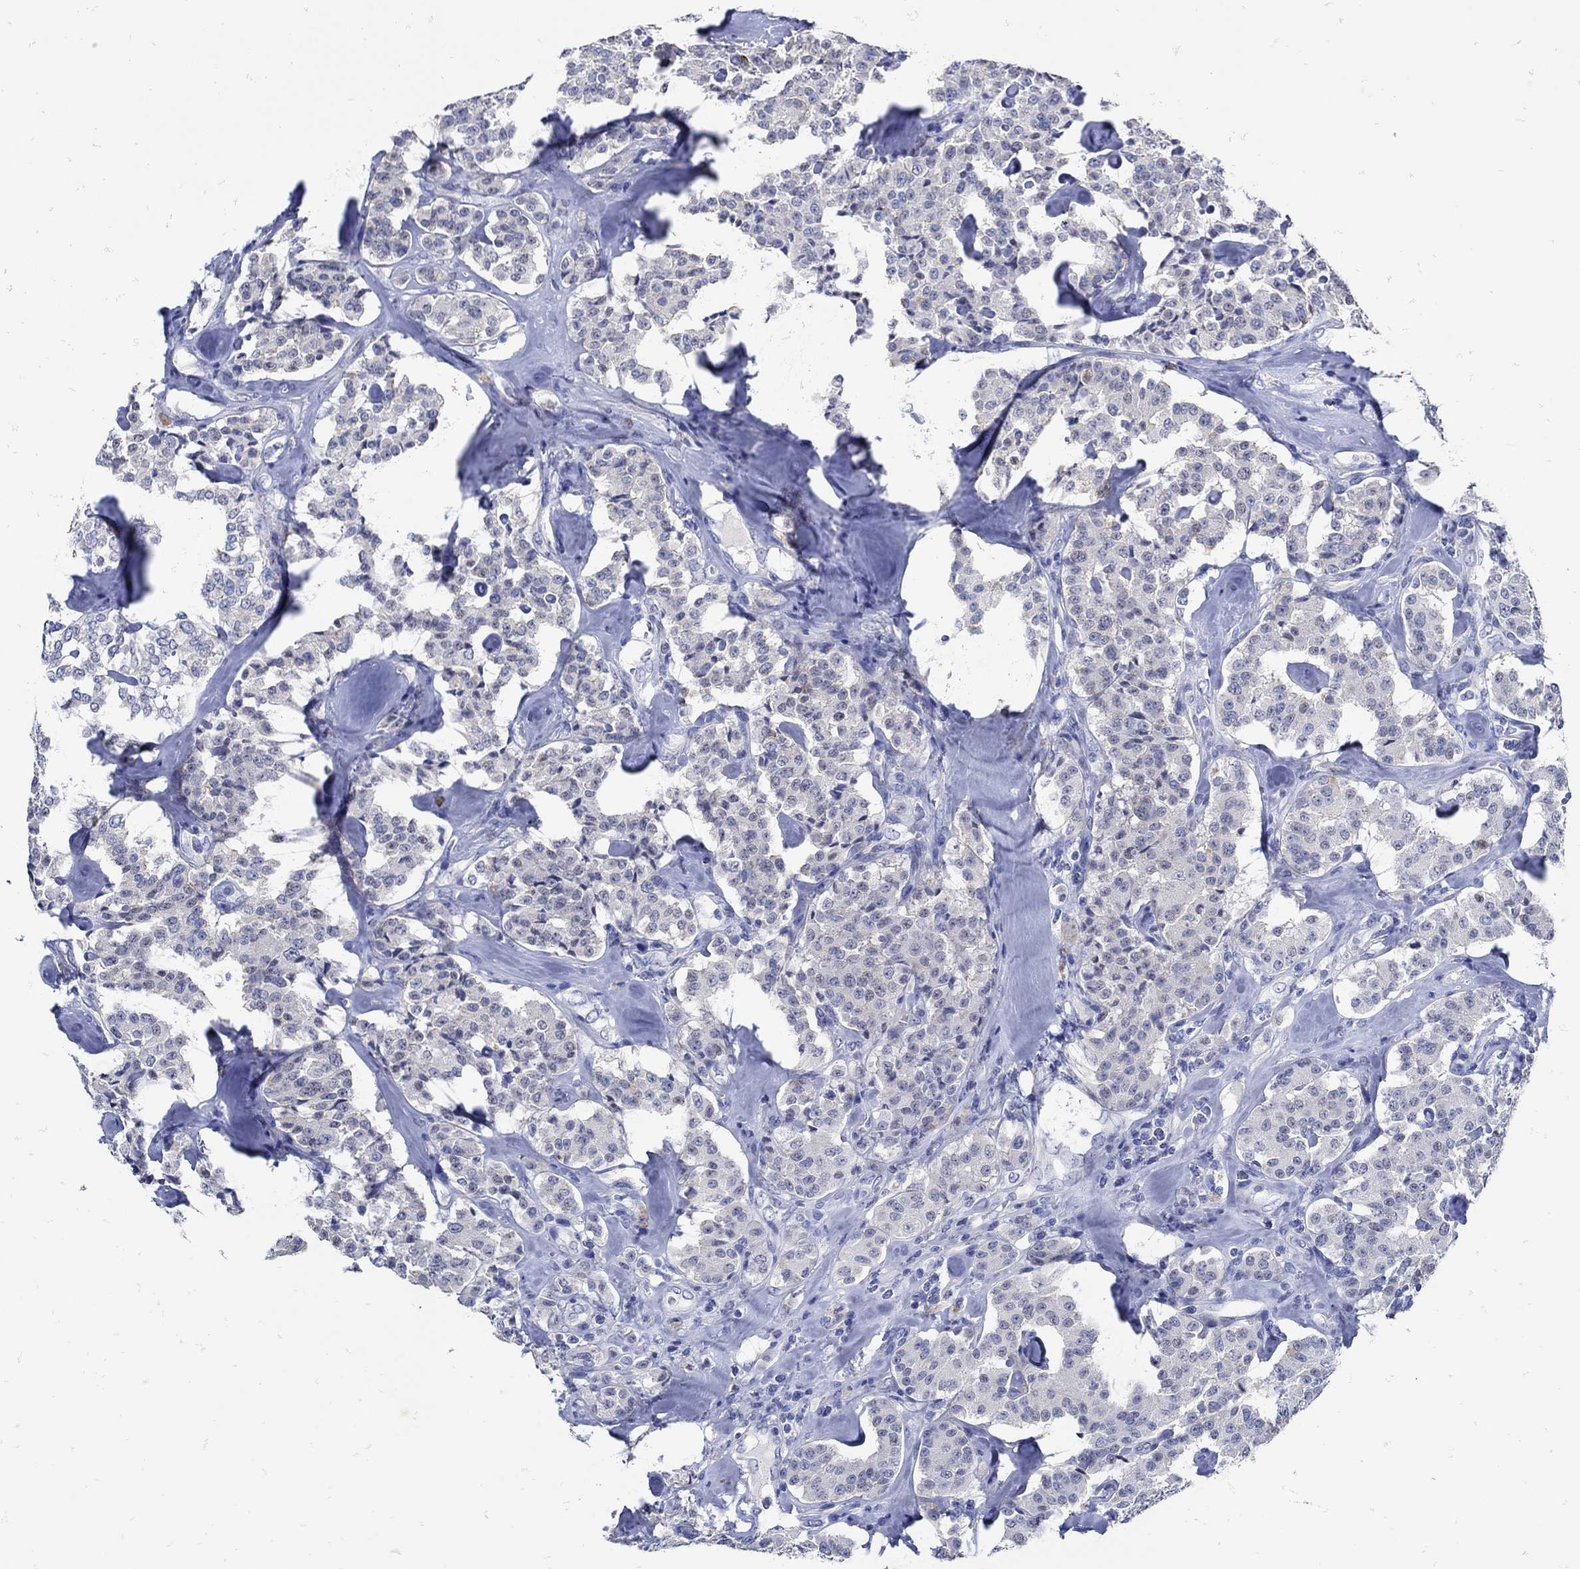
{"staining": {"intensity": "negative", "quantity": "none", "location": "none"}, "tissue": "carcinoid", "cell_type": "Tumor cells", "image_type": "cancer", "snomed": [{"axis": "morphology", "description": "Carcinoid, malignant, NOS"}, {"axis": "topography", "description": "Pancreas"}], "caption": "There is no significant staining in tumor cells of carcinoid.", "gene": "NOS1", "patient": {"sex": "male", "age": 41}}